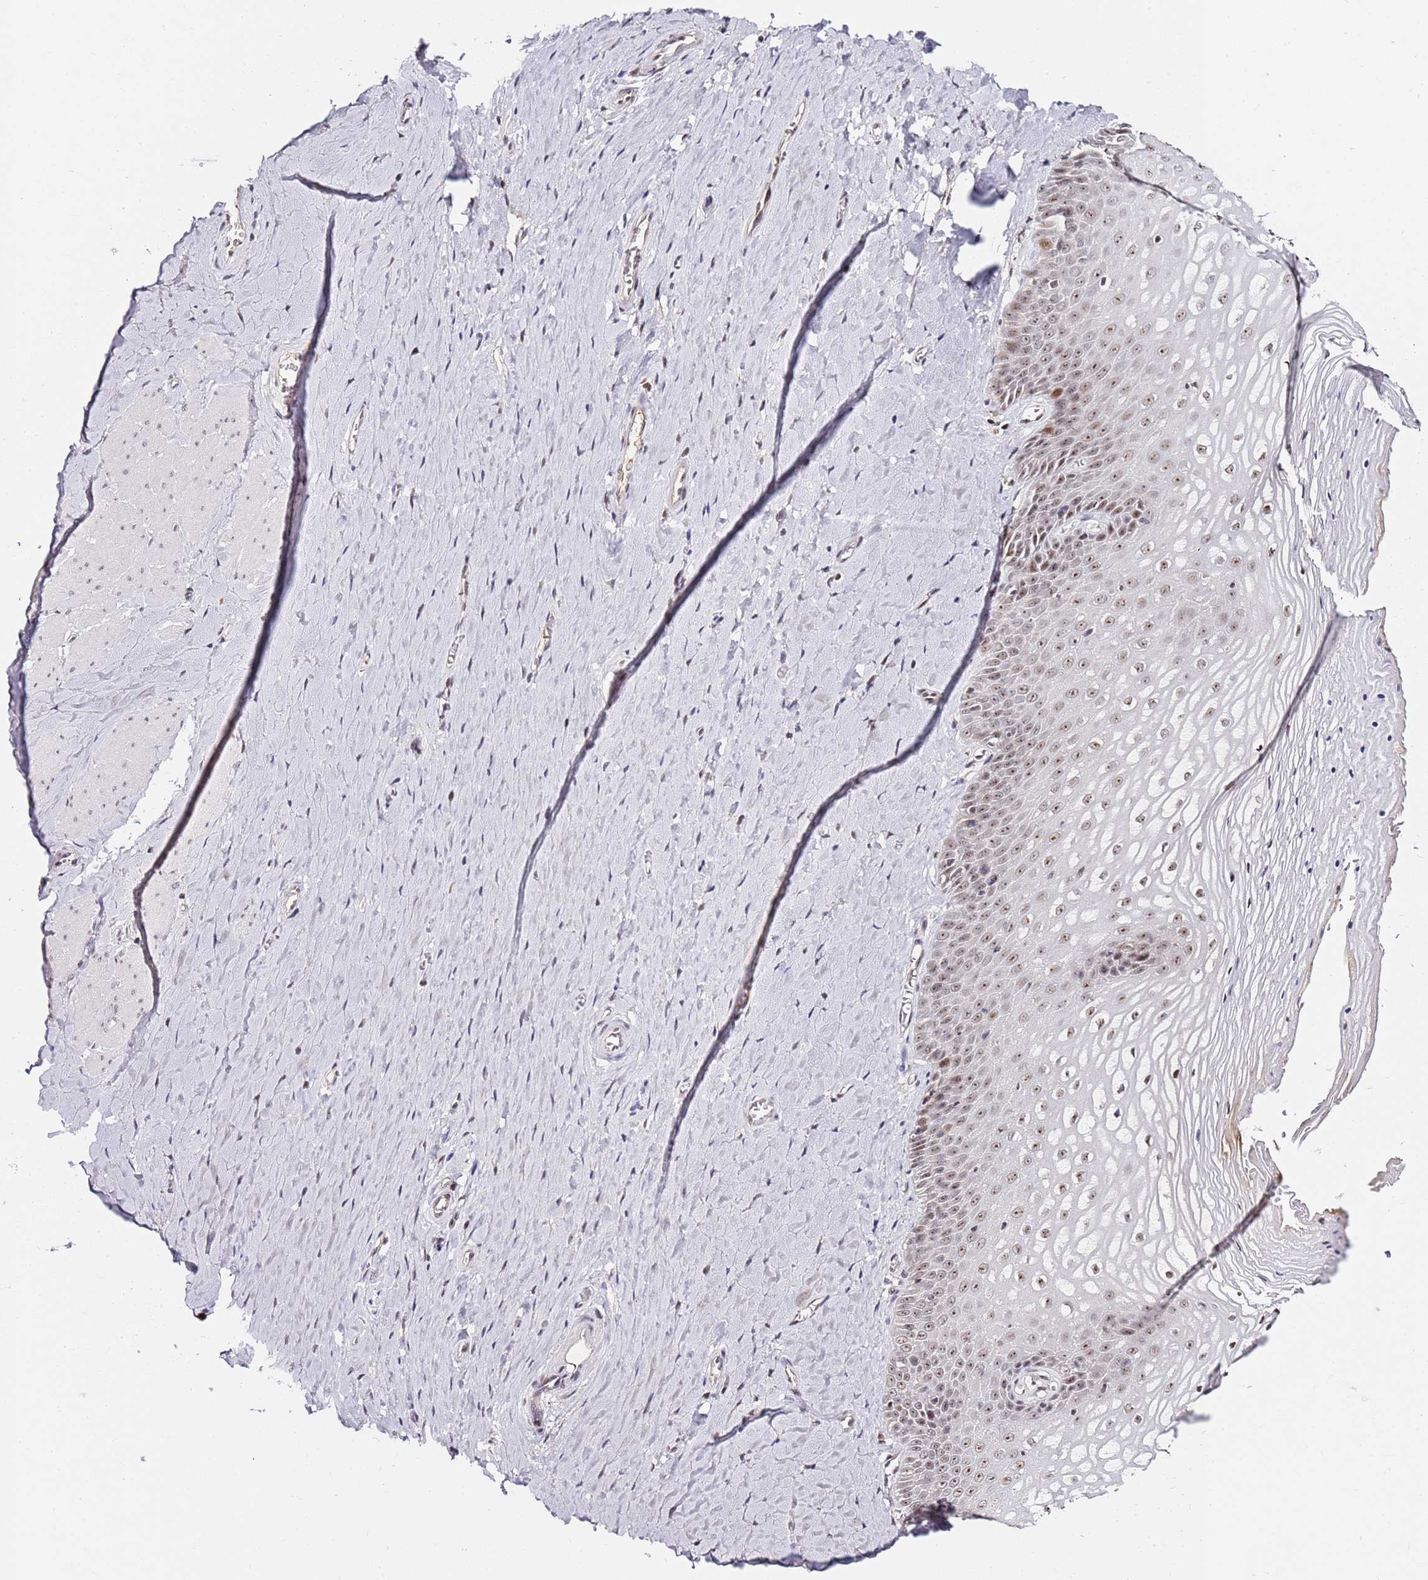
{"staining": {"intensity": "moderate", "quantity": ">75%", "location": "nuclear"}, "tissue": "vagina", "cell_type": "Squamous epithelial cells", "image_type": "normal", "snomed": [{"axis": "morphology", "description": "Normal tissue, NOS"}, {"axis": "topography", "description": "Vagina"}], "caption": "Benign vagina was stained to show a protein in brown. There is medium levels of moderate nuclear staining in approximately >75% of squamous epithelial cells. (Stains: DAB (3,3'-diaminobenzidine) in brown, nuclei in blue, Microscopy: brightfield microscopy at high magnification).", "gene": "FCF1", "patient": {"sex": "female", "age": 65}}